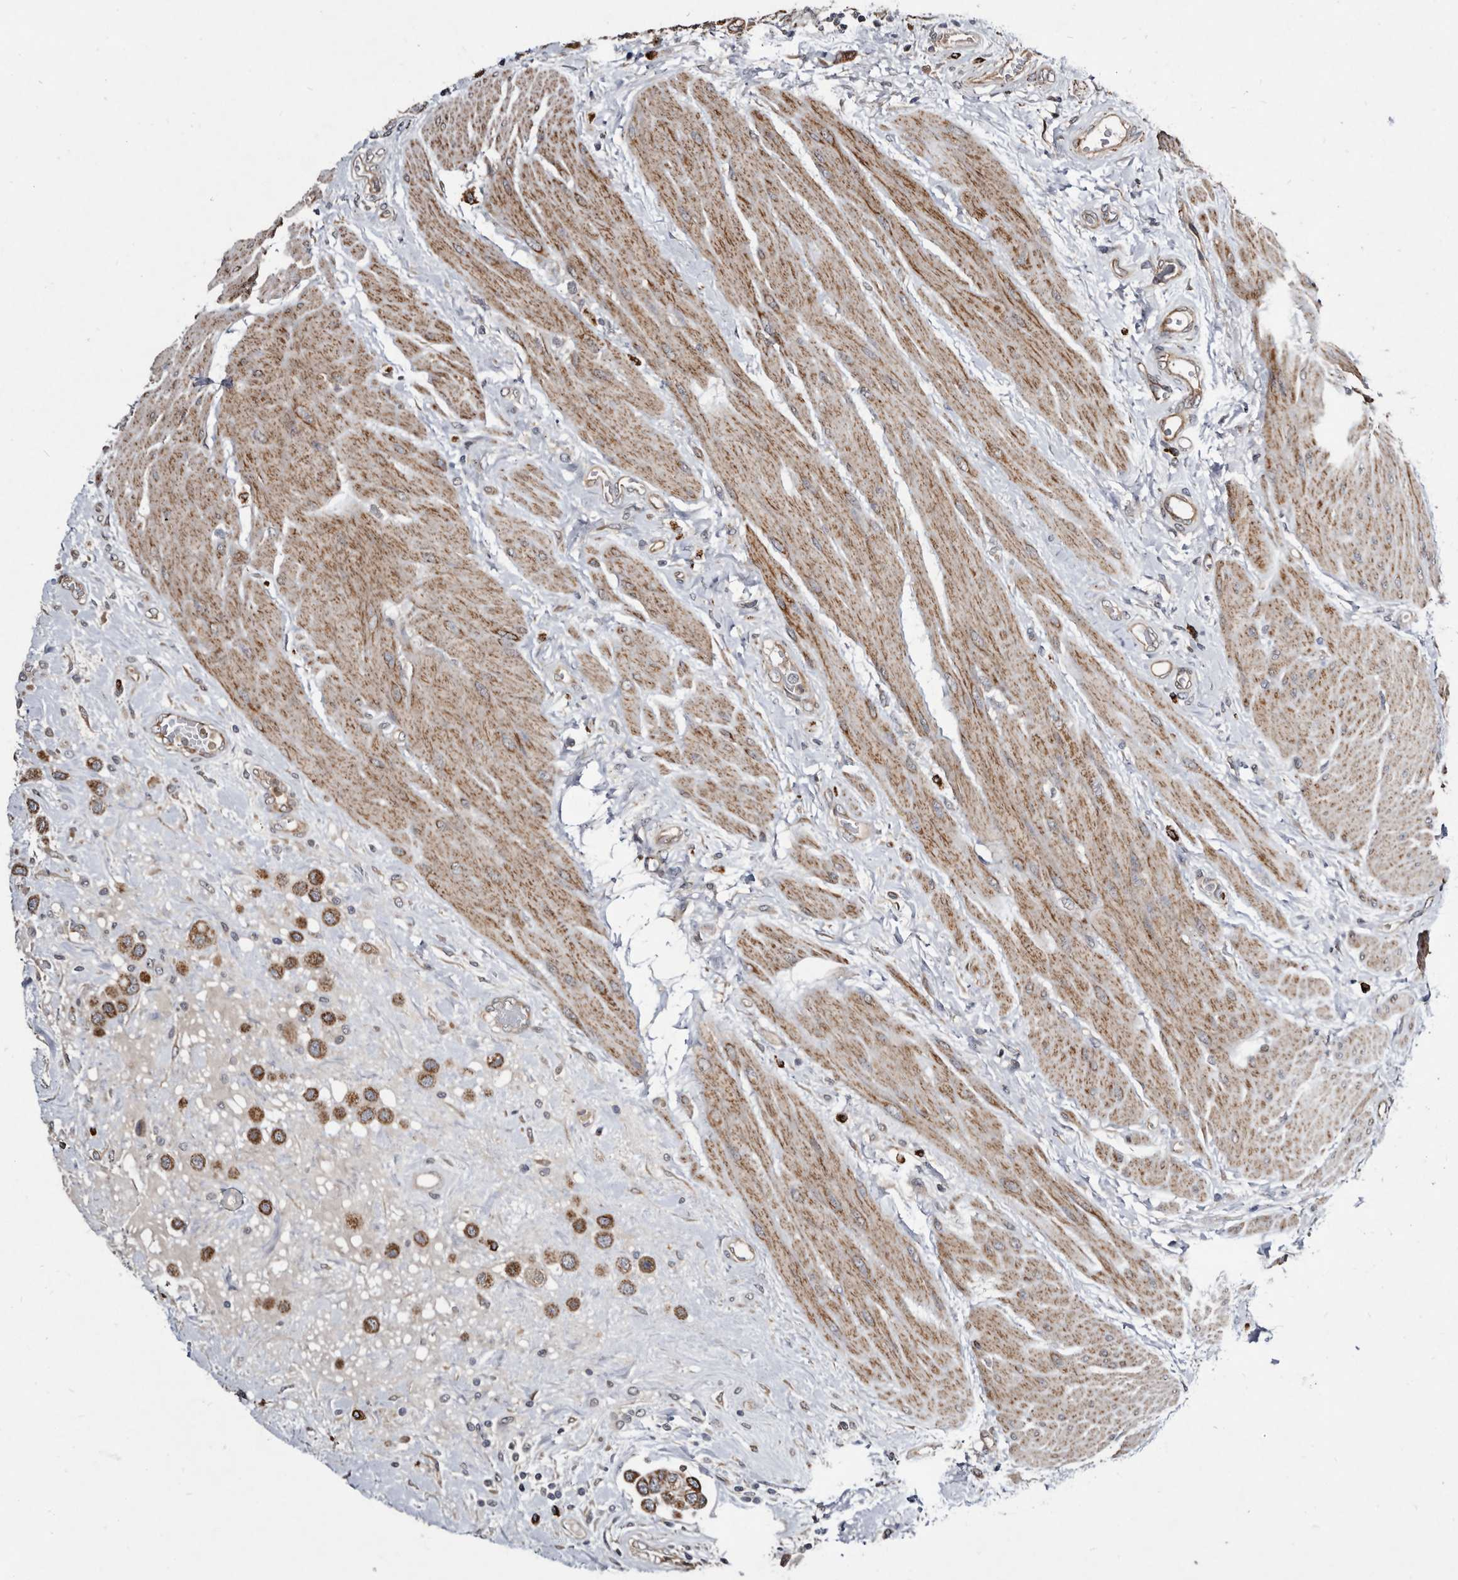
{"staining": {"intensity": "strong", "quantity": ">75%", "location": "cytoplasmic/membranous"}, "tissue": "urothelial cancer", "cell_type": "Tumor cells", "image_type": "cancer", "snomed": [{"axis": "morphology", "description": "Urothelial carcinoma, High grade"}, {"axis": "topography", "description": "Urinary bladder"}], "caption": "Brown immunohistochemical staining in human high-grade urothelial carcinoma reveals strong cytoplasmic/membranous staining in about >75% of tumor cells.", "gene": "CTSA", "patient": {"sex": "male", "age": 50}}